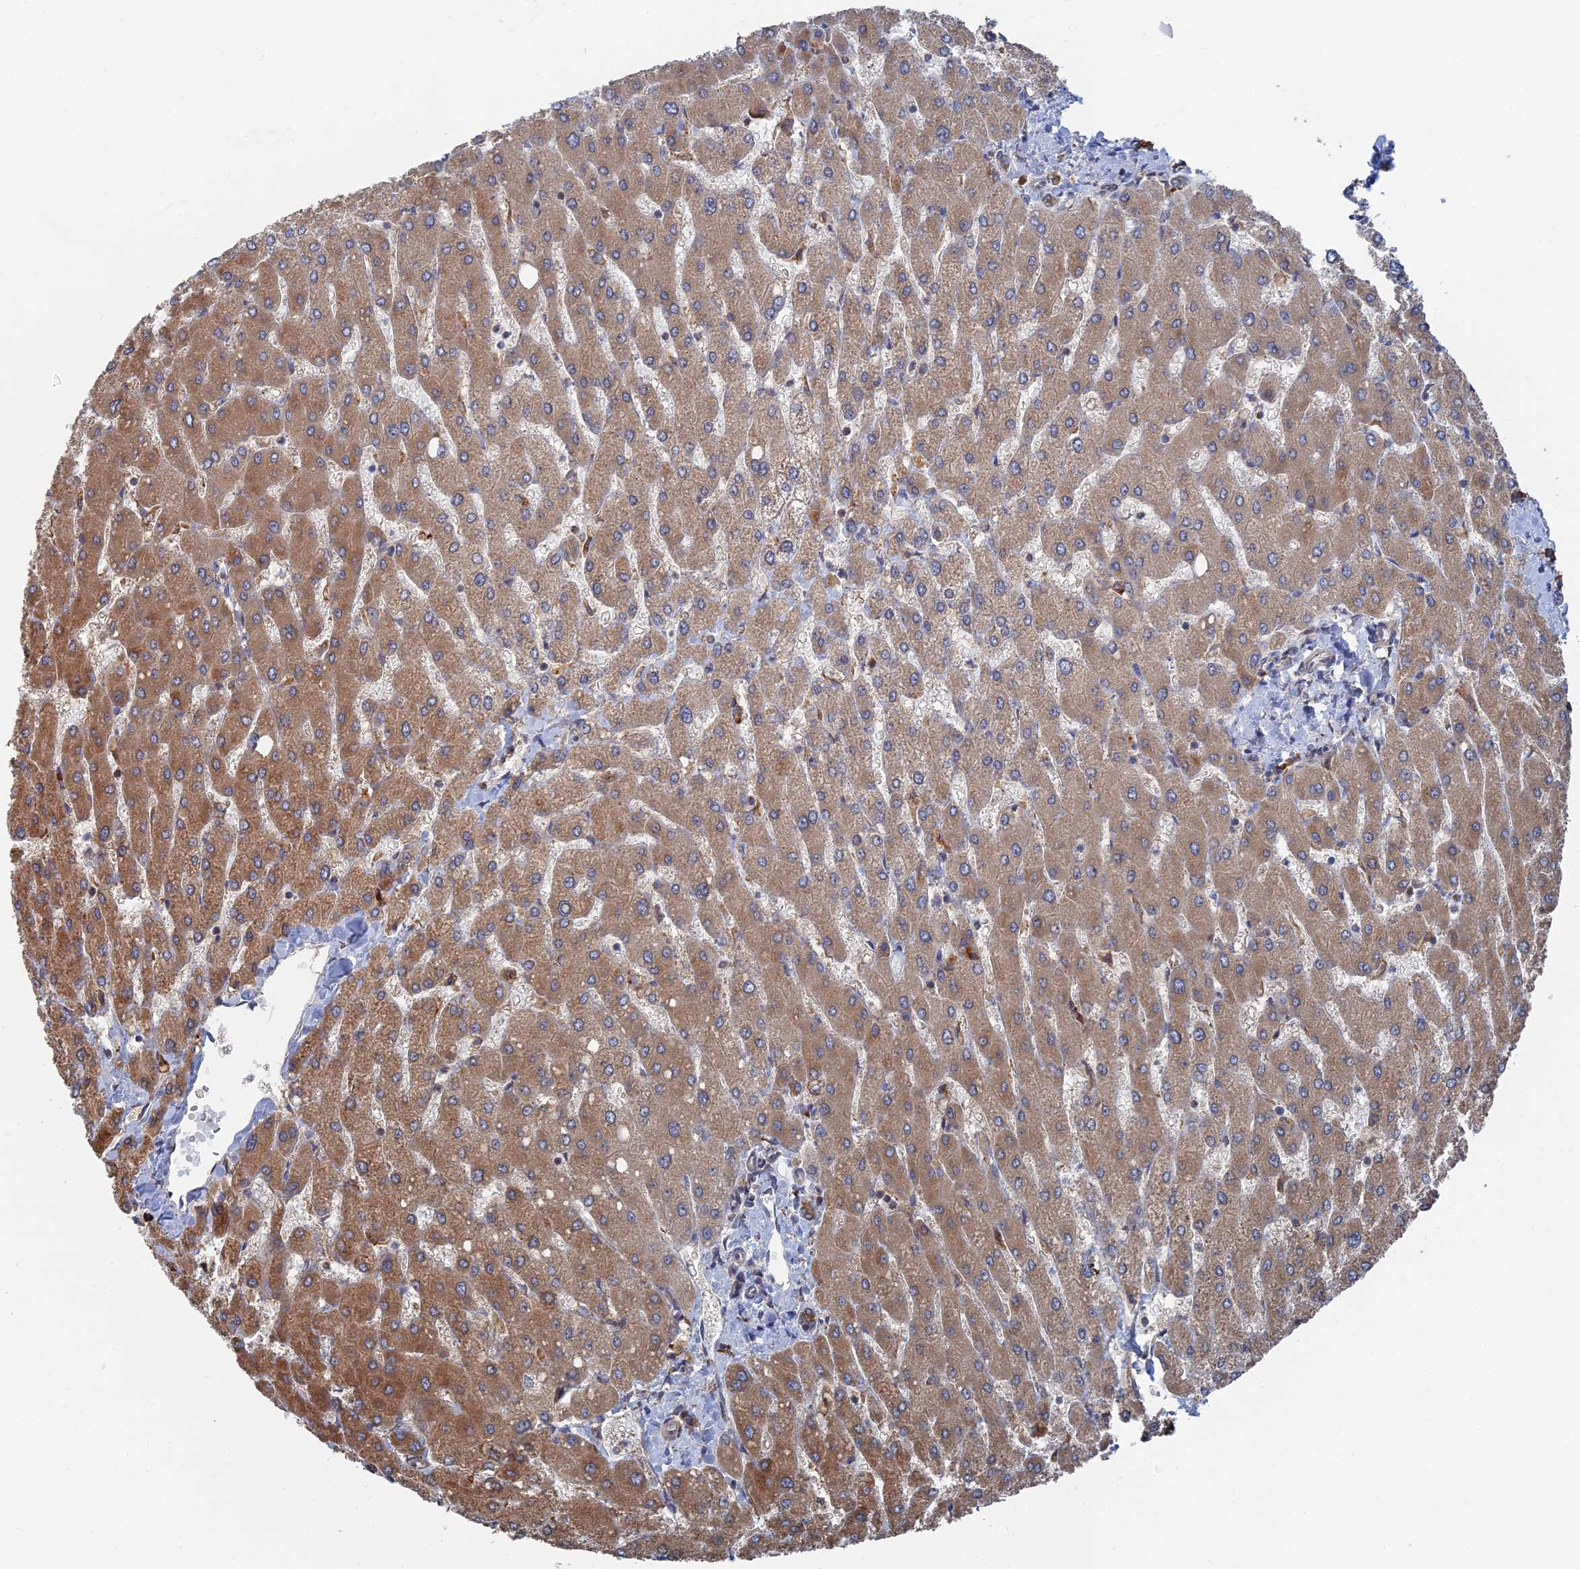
{"staining": {"intensity": "moderate", "quantity": ">75%", "location": "cytoplasmic/membranous"}, "tissue": "liver", "cell_type": "Cholangiocytes", "image_type": "normal", "snomed": [{"axis": "morphology", "description": "Normal tissue, NOS"}, {"axis": "topography", "description": "Liver"}], "caption": "Benign liver demonstrates moderate cytoplasmic/membranous positivity in approximately >75% of cholangiocytes, visualized by immunohistochemistry.", "gene": "BPIFB6", "patient": {"sex": "male", "age": 55}}